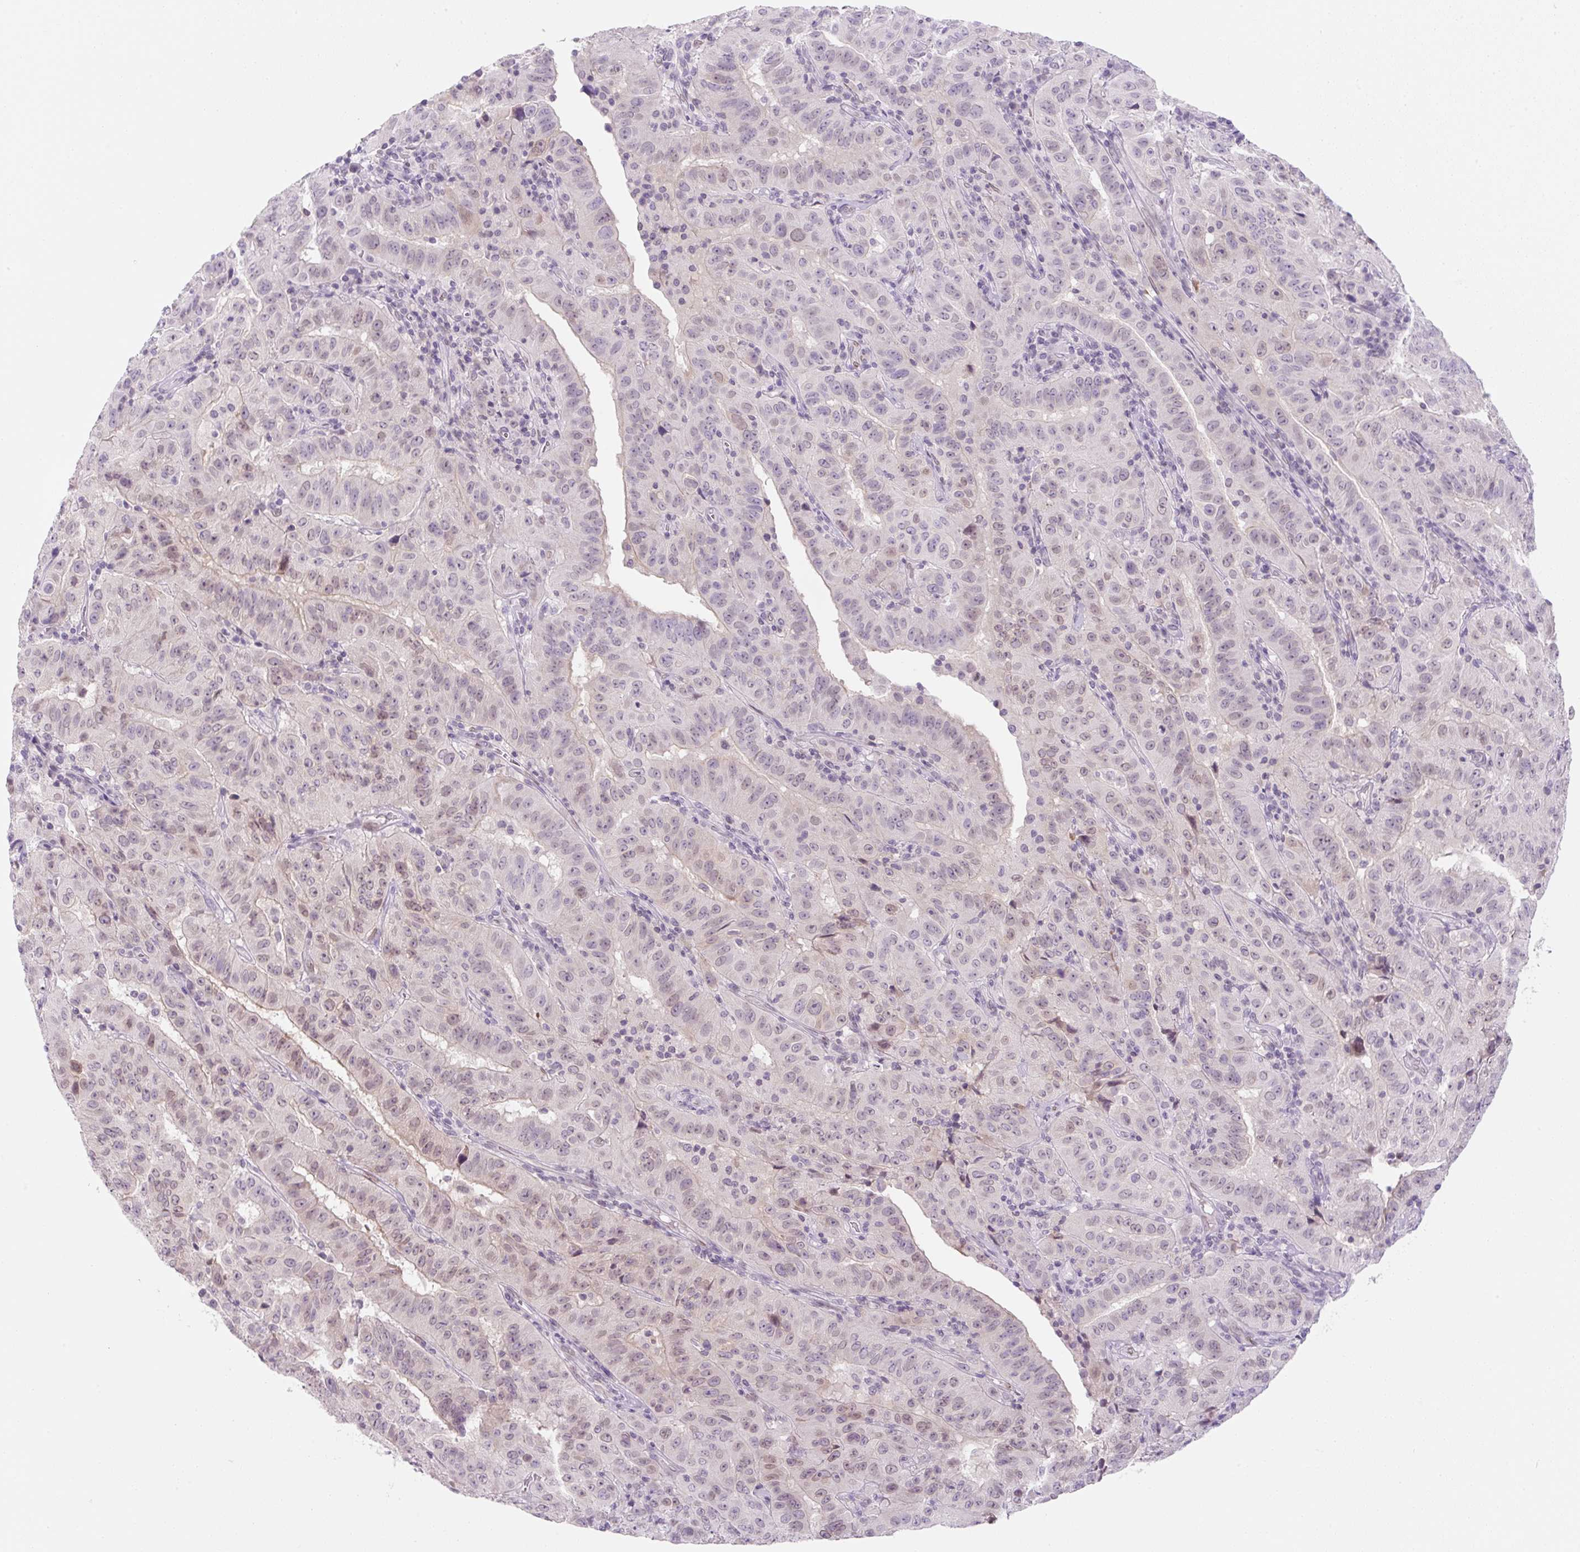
{"staining": {"intensity": "weak", "quantity": "25%-75%", "location": "nuclear"}, "tissue": "pancreatic cancer", "cell_type": "Tumor cells", "image_type": "cancer", "snomed": [{"axis": "morphology", "description": "Adenocarcinoma, NOS"}, {"axis": "topography", "description": "Pancreas"}], "caption": "Human pancreatic cancer stained with a brown dye shows weak nuclear positive expression in approximately 25%-75% of tumor cells.", "gene": "SYNE3", "patient": {"sex": "male", "age": 63}}